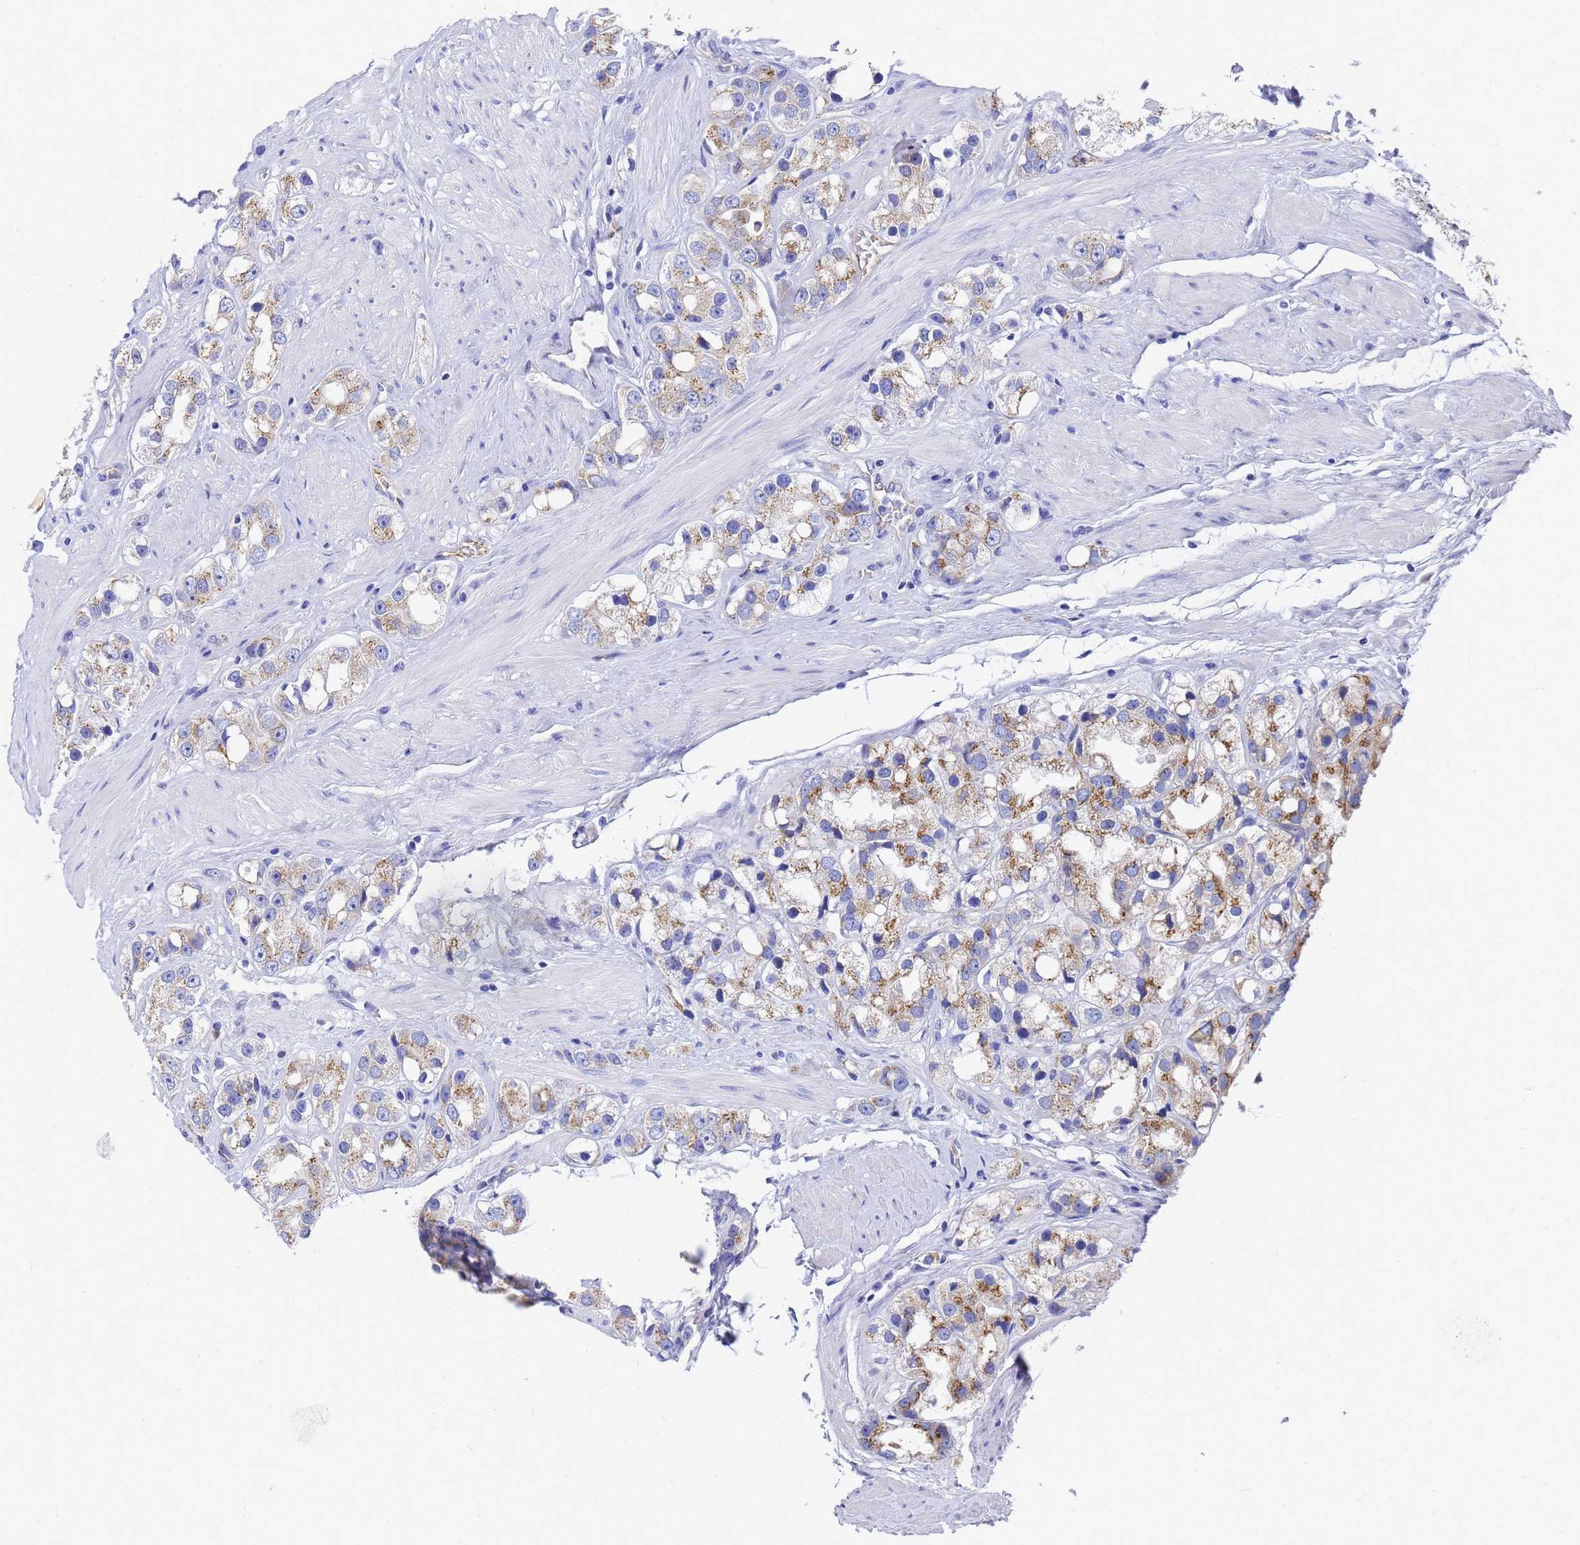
{"staining": {"intensity": "moderate", "quantity": ">75%", "location": "cytoplasmic/membranous"}, "tissue": "prostate cancer", "cell_type": "Tumor cells", "image_type": "cancer", "snomed": [{"axis": "morphology", "description": "Adenocarcinoma, NOS"}, {"axis": "topography", "description": "Prostate"}], "caption": "Immunohistochemistry (IHC) (DAB) staining of prostate adenocarcinoma displays moderate cytoplasmic/membranous protein positivity in approximately >75% of tumor cells.", "gene": "TM4SF4", "patient": {"sex": "male", "age": 79}}